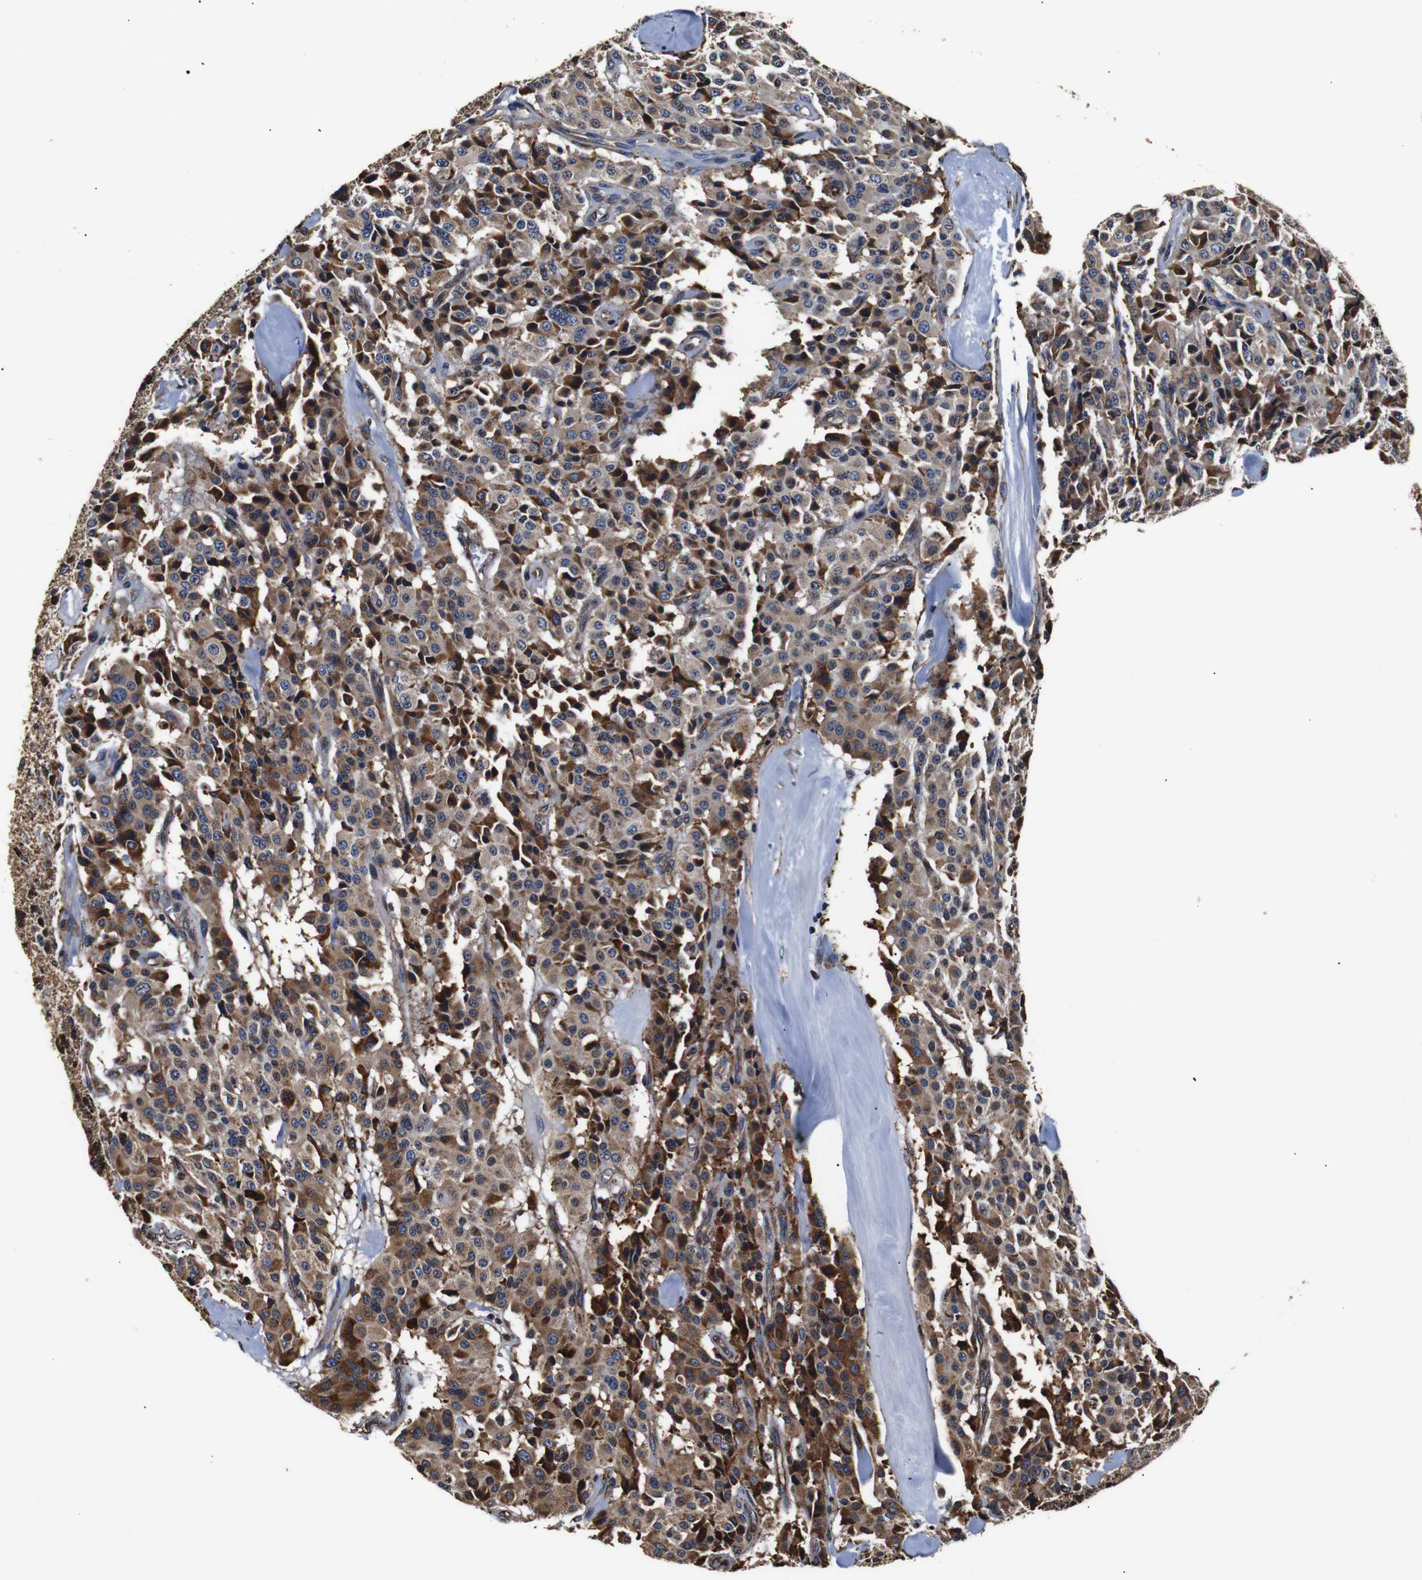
{"staining": {"intensity": "weak", "quantity": ">75%", "location": "cytoplasmic/membranous"}, "tissue": "carcinoid", "cell_type": "Tumor cells", "image_type": "cancer", "snomed": [{"axis": "morphology", "description": "Carcinoid, malignant, NOS"}, {"axis": "topography", "description": "Lung"}], "caption": "Protein expression by IHC exhibits weak cytoplasmic/membranous positivity in approximately >75% of tumor cells in carcinoid. The staining is performed using DAB brown chromogen to label protein expression. The nuclei are counter-stained blue using hematoxylin.", "gene": "HHIP", "patient": {"sex": "male", "age": 30}}